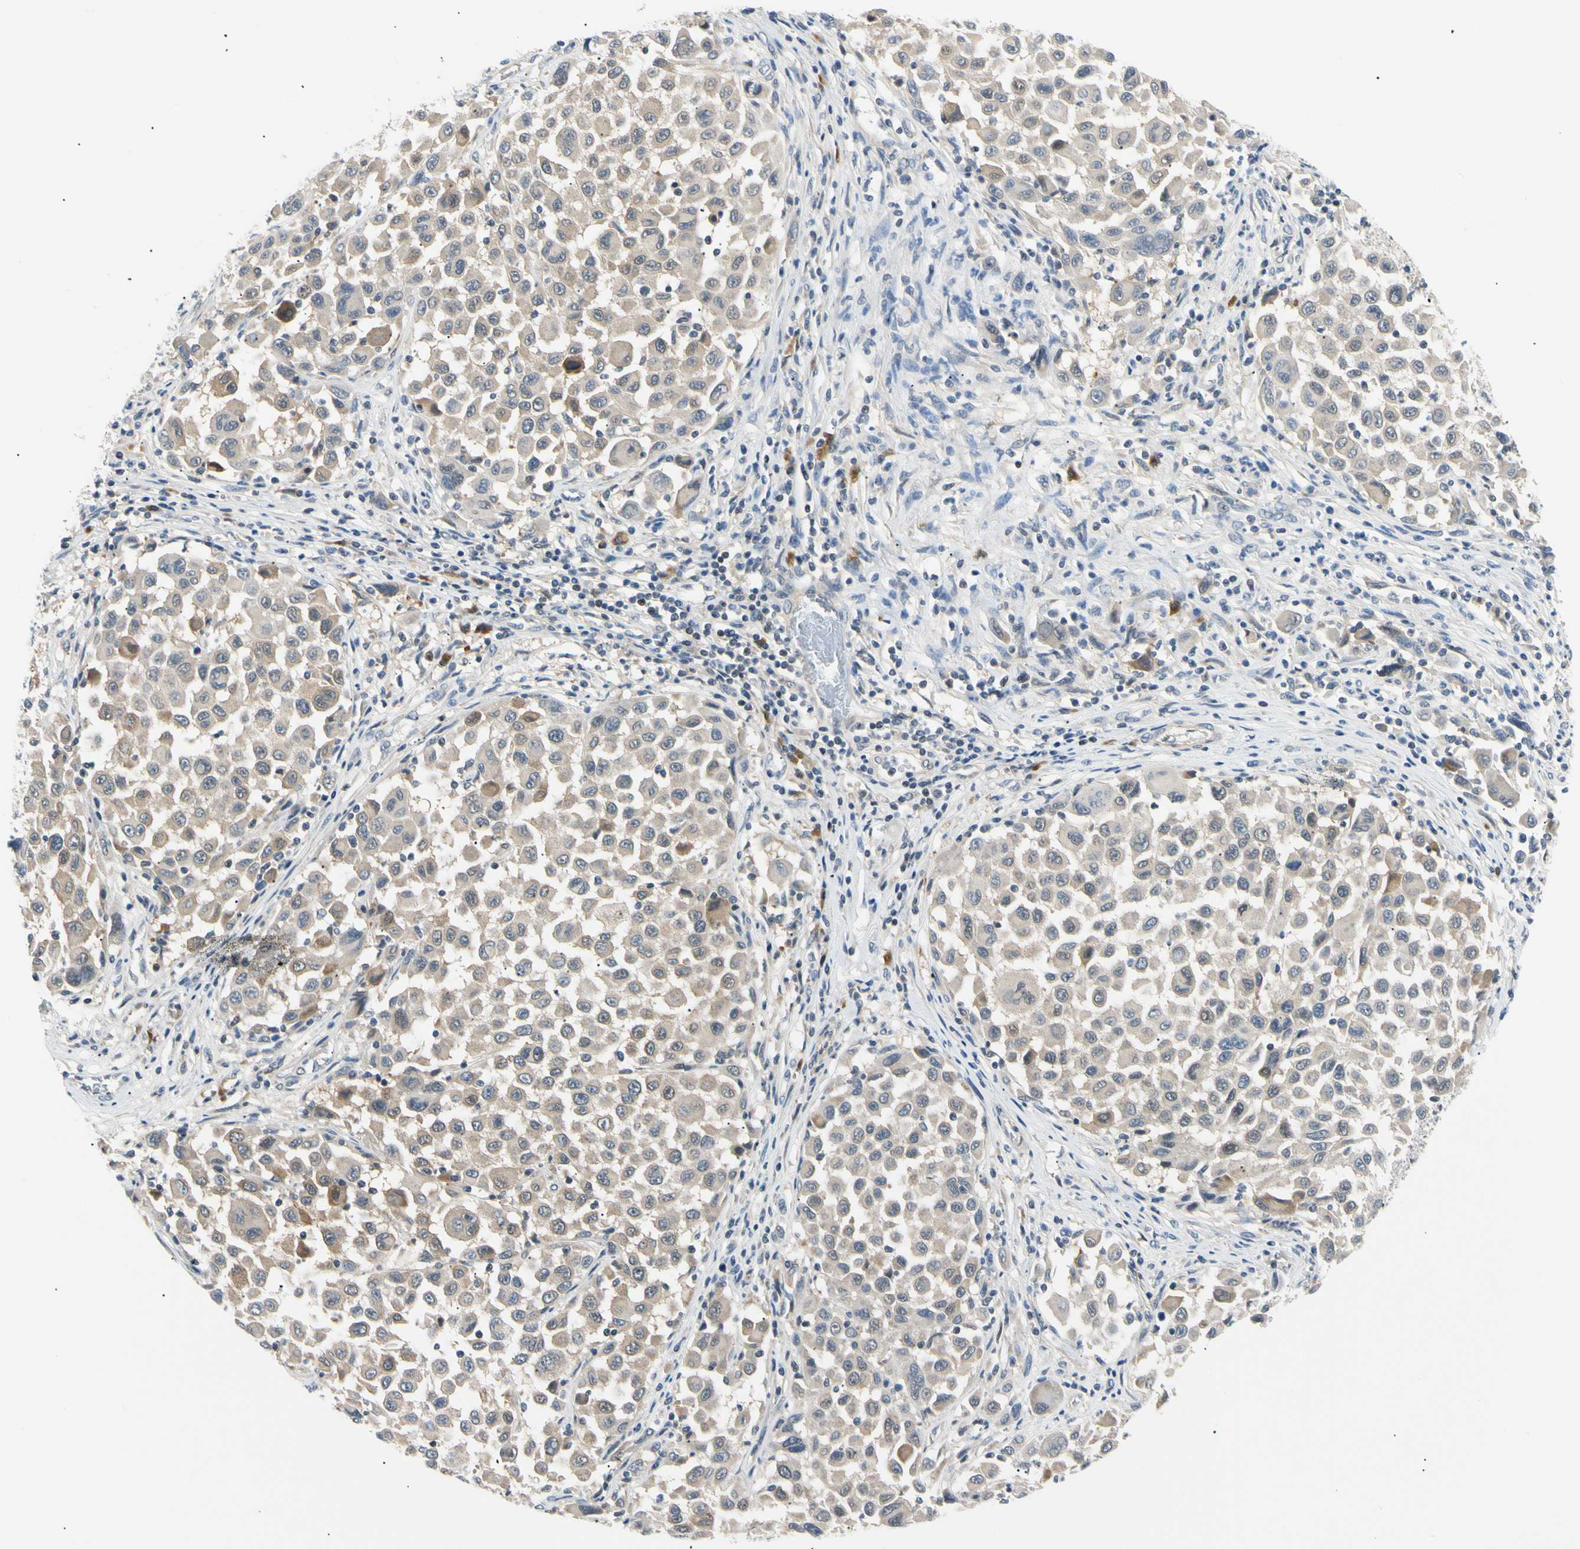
{"staining": {"intensity": "weak", "quantity": "25%-75%", "location": "cytoplasmic/membranous"}, "tissue": "melanoma", "cell_type": "Tumor cells", "image_type": "cancer", "snomed": [{"axis": "morphology", "description": "Malignant melanoma, Metastatic site"}, {"axis": "topography", "description": "Lymph node"}], "caption": "A high-resolution photomicrograph shows immunohistochemistry (IHC) staining of malignant melanoma (metastatic site), which reveals weak cytoplasmic/membranous staining in approximately 25%-75% of tumor cells.", "gene": "SEC23B", "patient": {"sex": "male", "age": 61}}